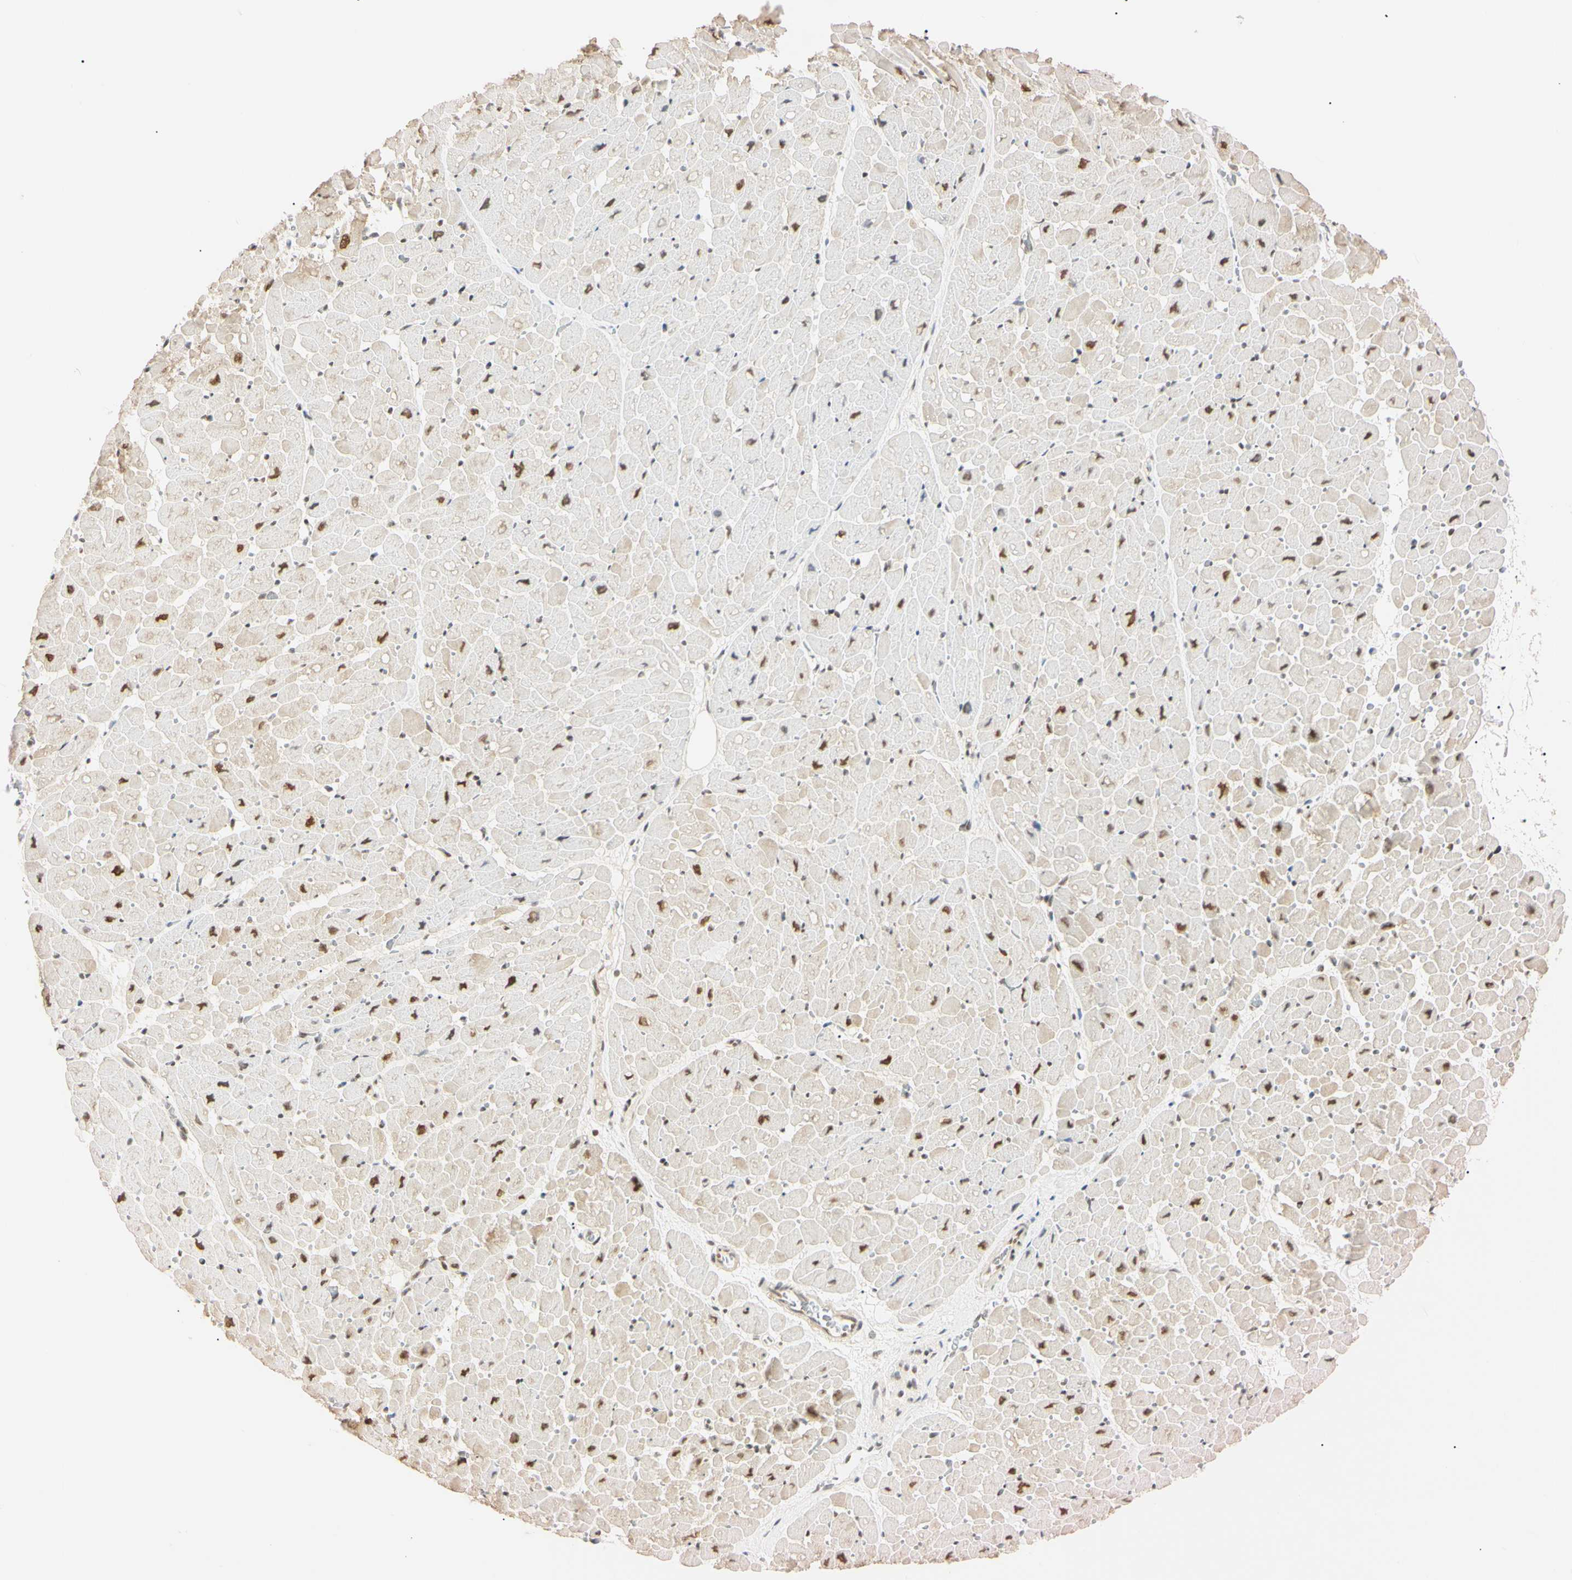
{"staining": {"intensity": "moderate", "quantity": "25%-75%", "location": "nuclear"}, "tissue": "heart muscle", "cell_type": "Cardiomyocytes", "image_type": "normal", "snomed": [{"axis": "morphology", "description": "Normal tissue, NOS"}, {"axis": "topography", "description": "Heart"}], "caption": "A brown stain highlights moderate nuclear positivity of a protein in cardiomyocytes of normal heart muscle.", "gene": "ZNF134", "patient": {"sex": "male", "age": 45}}